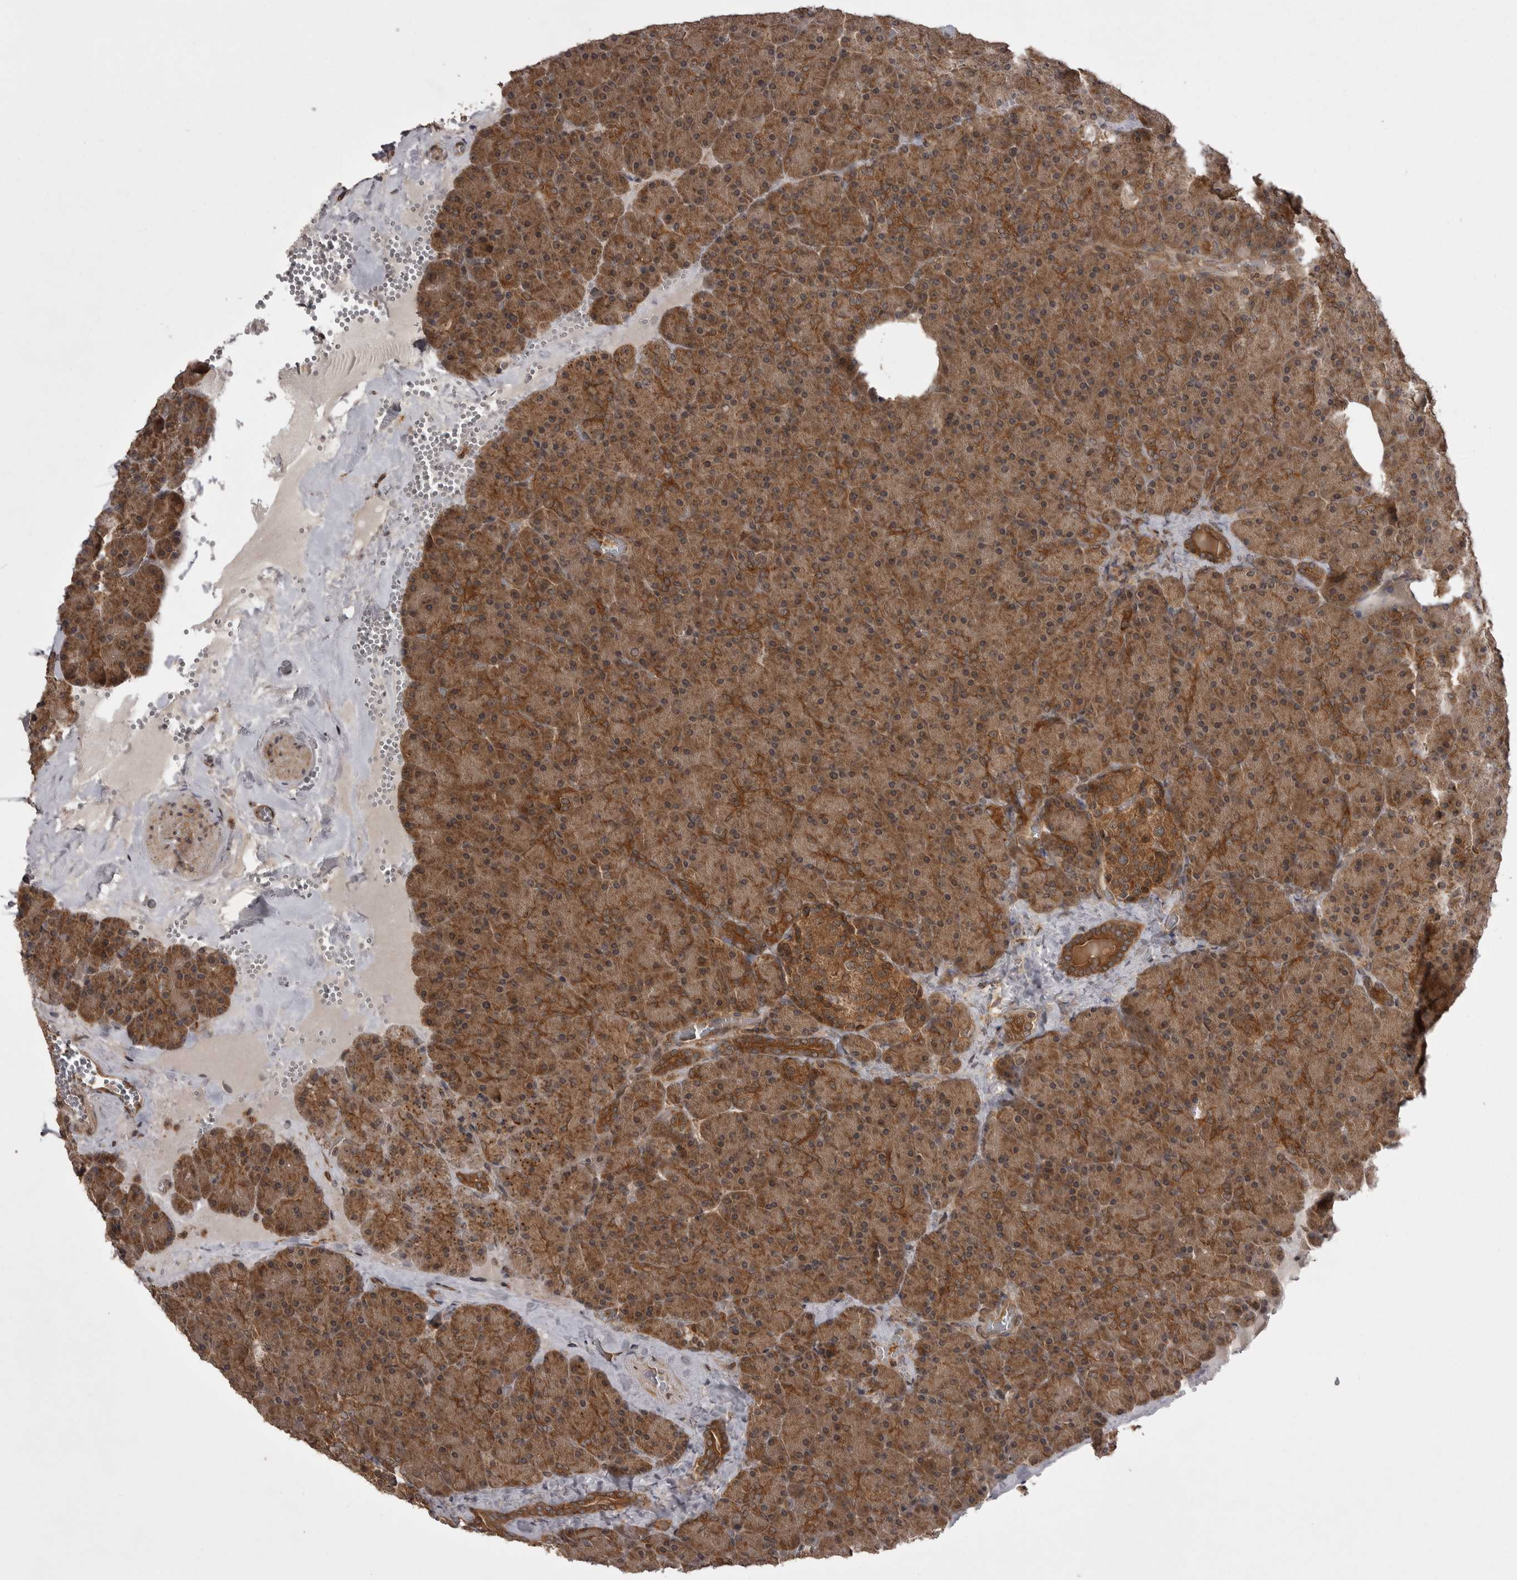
{"staining": {"intensity": "moderate", "quantity": ">75%", "location": "cytoplasmic/membranous"}, "tissue": "pancreas", "cell_type": "Exocrine glandular cells", "image_type": "normal", "snomed": [{"axis": "morphology", "description": "Normal tissue, NOS"}, {"axis": "morphology", "description": "Carcinoid, malignant, NOS"}, {"axis": "topography", "description": "Pancreas"}], "caption": "Benign pancreas was stained to show a protein in brown. There is medium levels of moderate cytoplasmic/membranous expression in approximately >75% of exocrine glandular cells.", "gene": "STK24", "patient": {"sex": "female", "age": 35}}